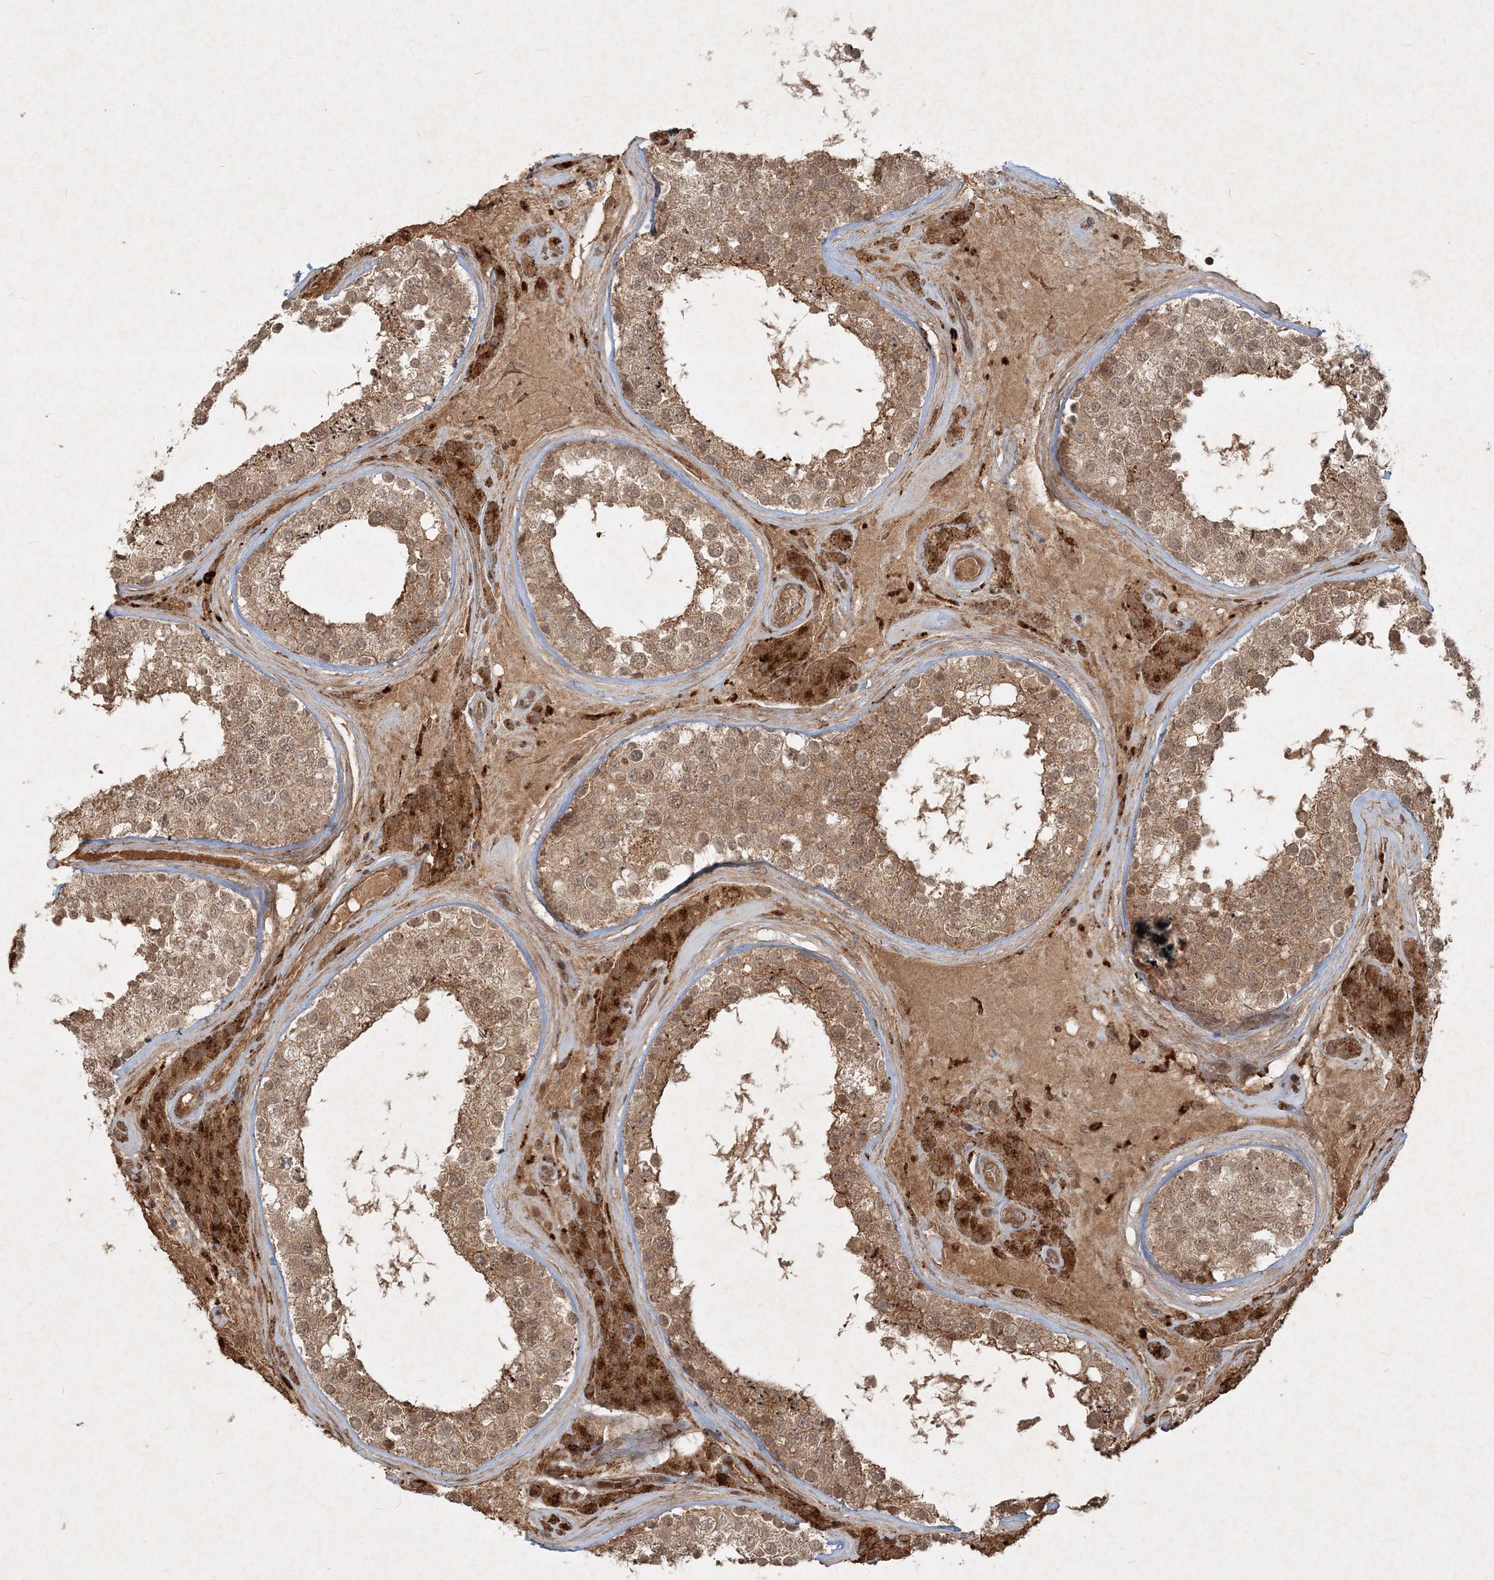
{"staining": {"intensity": "moderate", "quantity": ">75%", "location": "cytoplasmic/membranous"}, "tissue": "testis", "cell_type": "Cells in seminiferous ducts", "image_type": "normal", "snomed": [{"axis": "morphology", "description": "Normal tissue, NOS"}, {"axis": "topography", "description": "Testis"}], "caption": "DAB immunohistochemical staining of unremarkable human testis demonstrates moderate cytoplasmic/membranous protein positivity in approximately >75% of cells in seminiferous ducts.", "gene": "NARS1", "patient": {"sex": "male", "age": 46}}